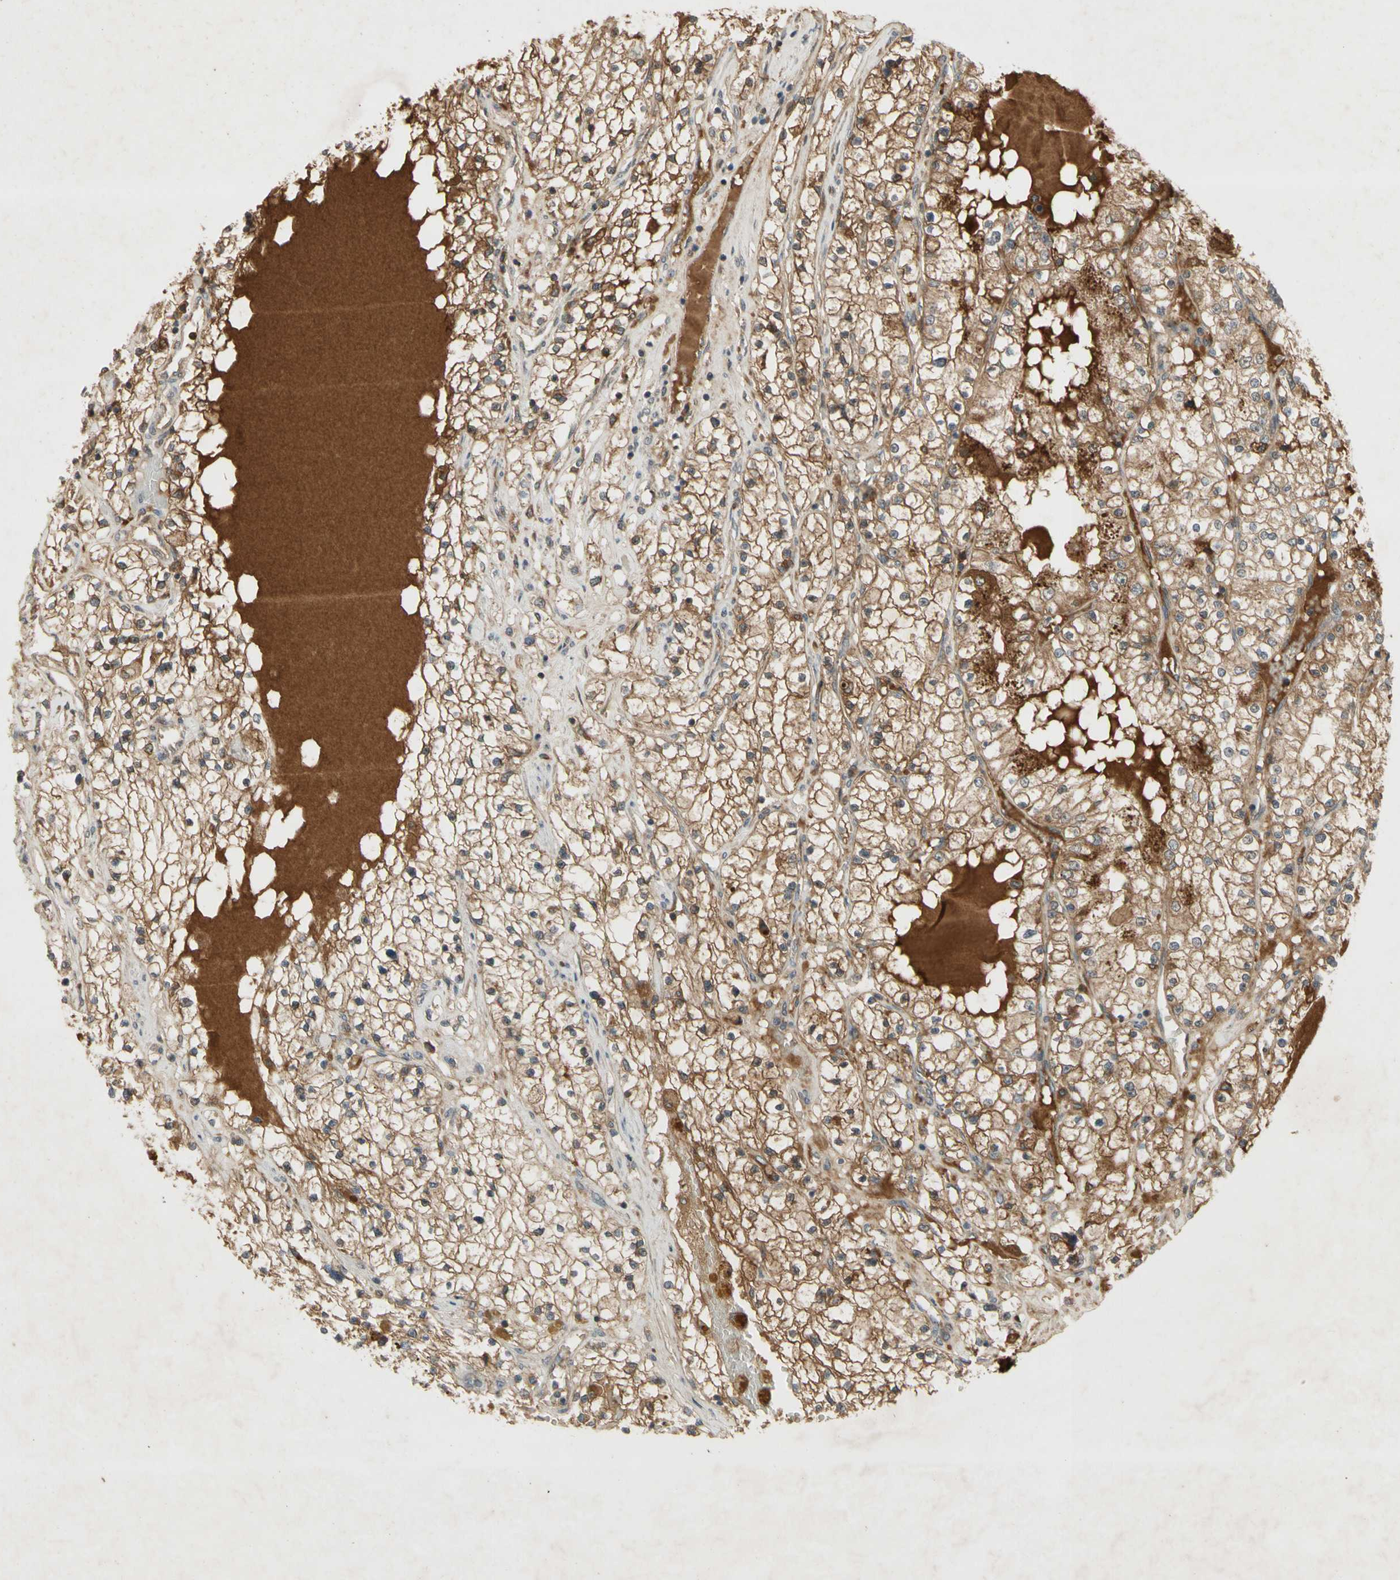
{"staining": {"intensity": "weak", "quantity": ">75%", "location": "cytoplasmic/membranous"}, "tissue": "renal cancer", "cell_type": "Tumor cells", "image_type": "cancer", "snomed": [{"axis": "morphology", "description": "Adenocarcinoma, NOS"}, {"axis": "topography", "description": "Kidney"}], "caption": "Immunohistochemical staining of human renal adenocarcinoma shows weak cytoplasmic/membranous protein staining in approximately >75% of tumor cells.", "gene": "NRG4", "patient": {"sex": "male", "age": 68}}